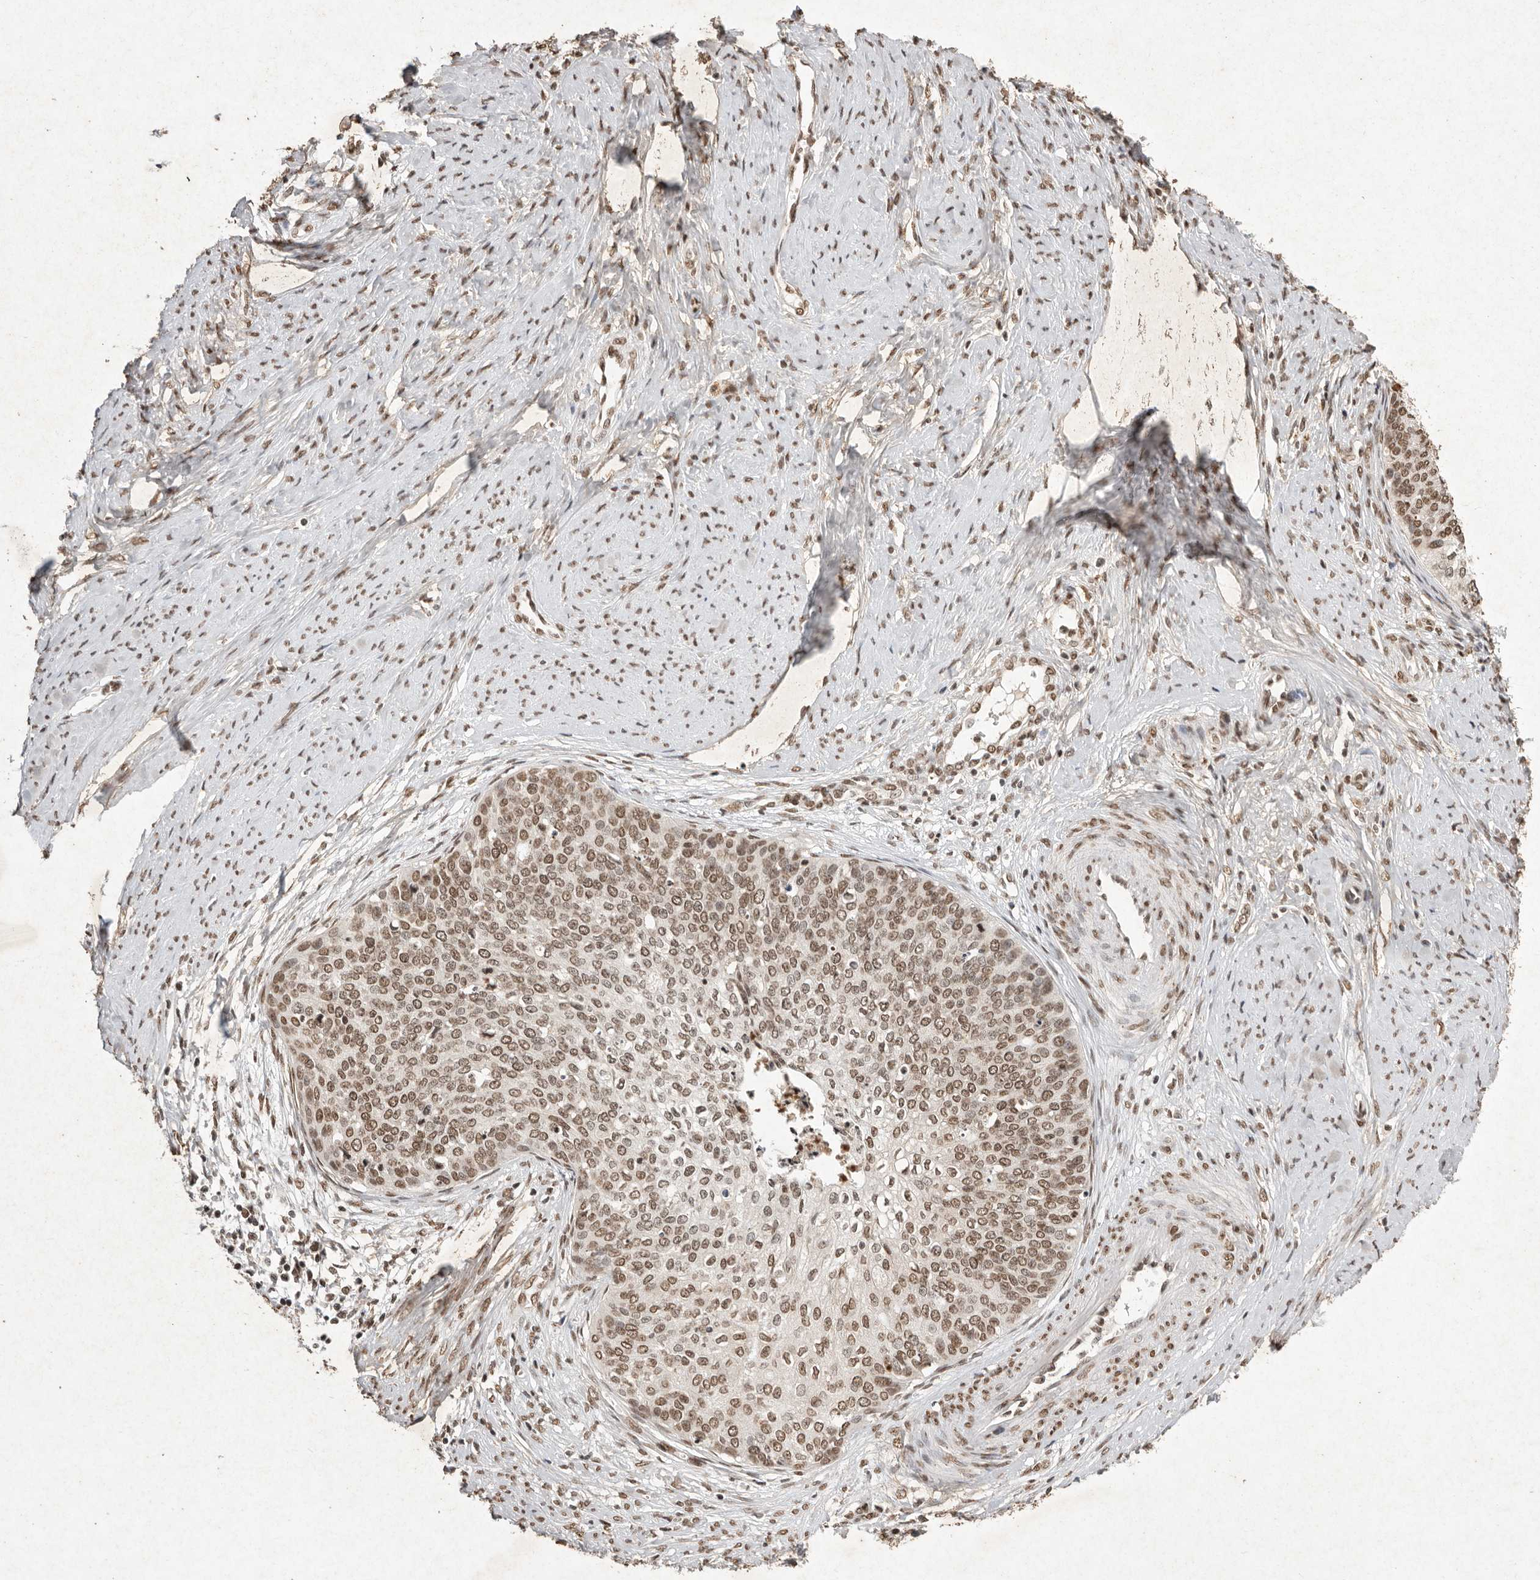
{"staining": {"intensity": "moderate", "quantity": ">75%", "location": "nuclear"}, "tissue": "cervical cancer", "cell_type": "Tumor cells", "image_type": "cancer", "snomed": [{"axis": "morphology", "description": "Squamous cell carcinoma, NOS"}, {"axis": "topography", "description": "Cervix"}], "caption": "Immunohistochemistry (IHC) of human squamous cell carcinoma (cervical) shows medium levels of moderate nuclear positivity in approximately >75% of tumor cells.", "gene": "NKX3-2", "patient": {"sex": "female", "age": 37}}